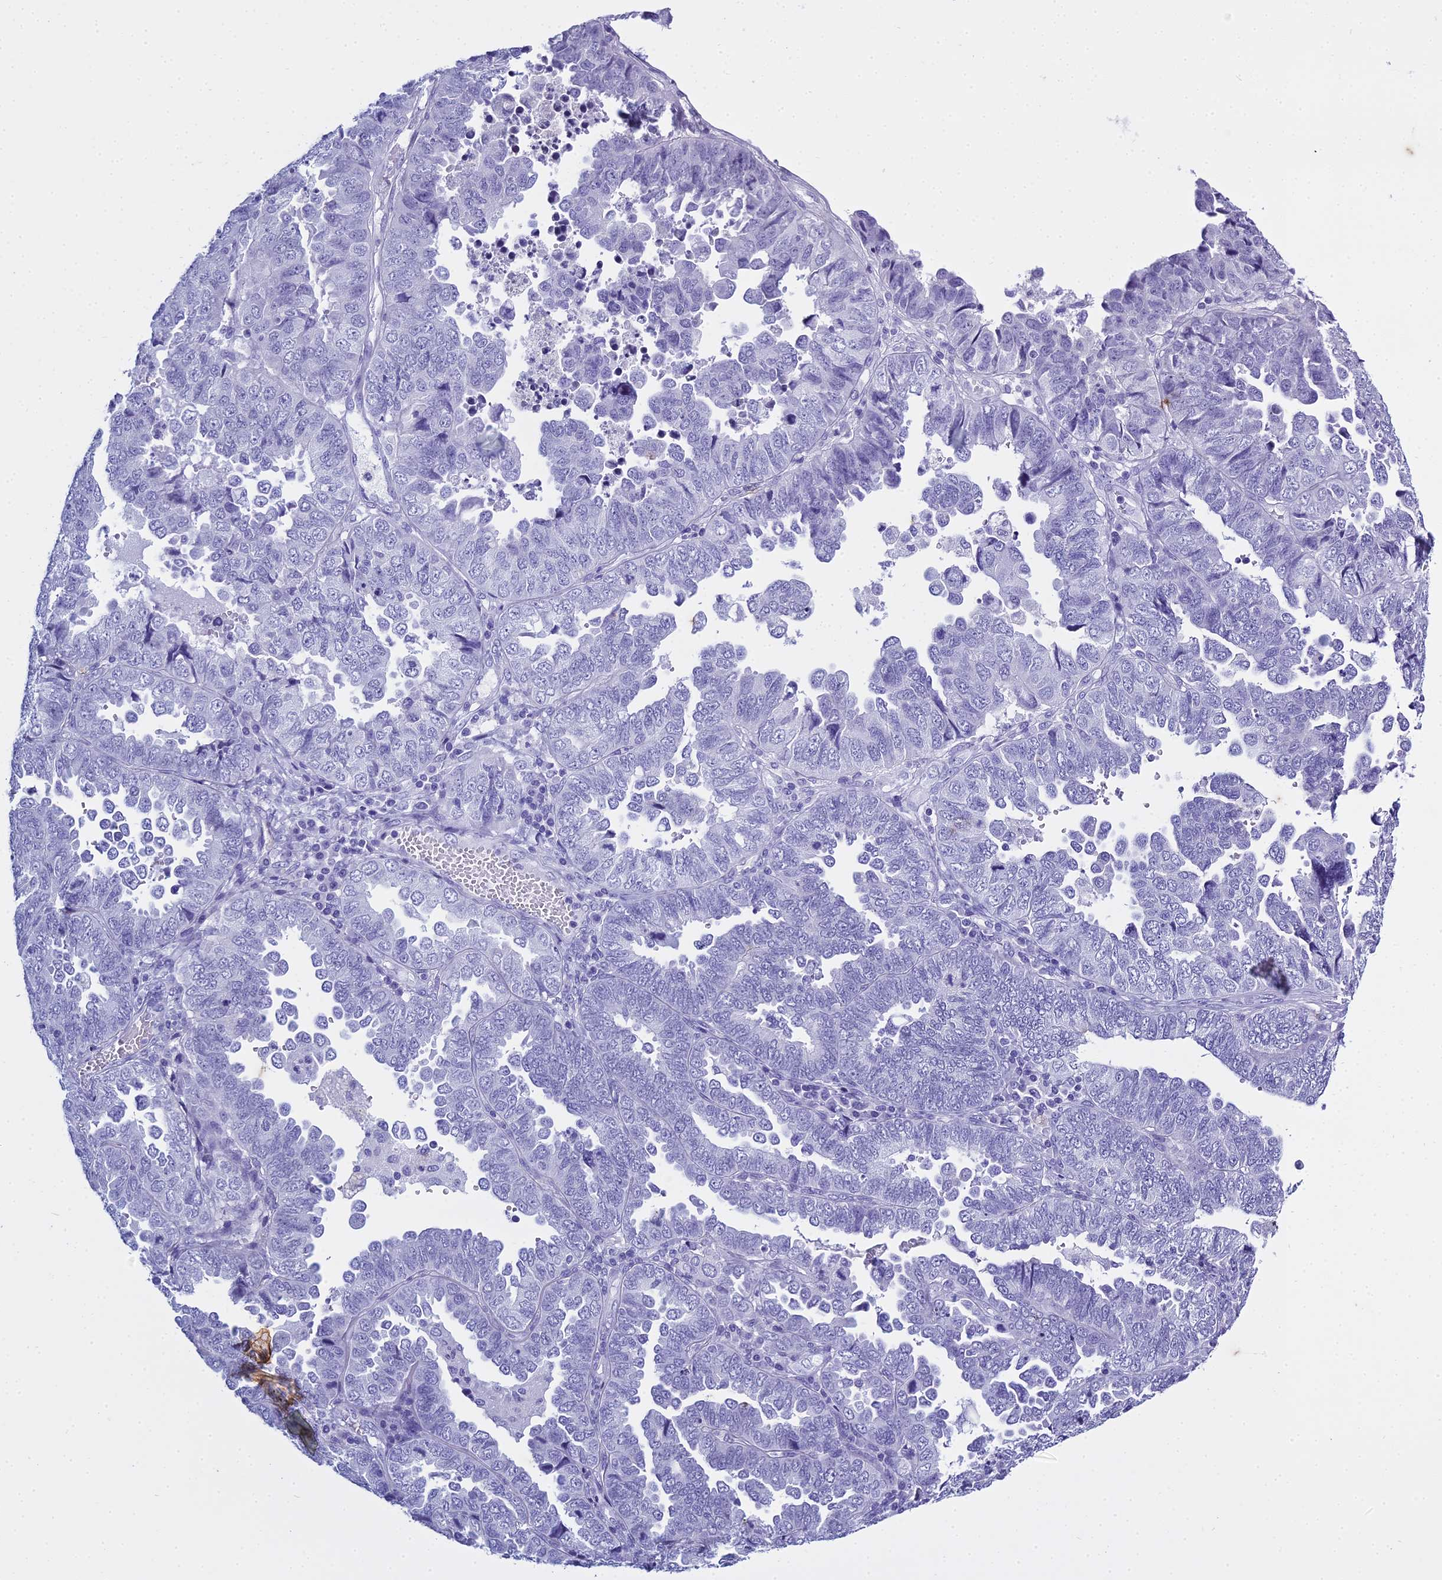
{"staining": {"intensity": "negative", "quantity": "none", "location": "none"}, "tissue": "endometrial cancer", "cell_type": "Tumor cells", "image_type": "cancer", "snomed": [{"axis": "morphology", "description": "Adenocarcinoma, NOS"}, {"axis": "topography", "description": "Endometrium"}], "caption": "This is an immunohistochemistry histopathology image of adenocarcinoma (endometrial). There is no expression in tumor cells.", "gene": "HMGB4", "patient": {"sex": "female", "age": 79}}